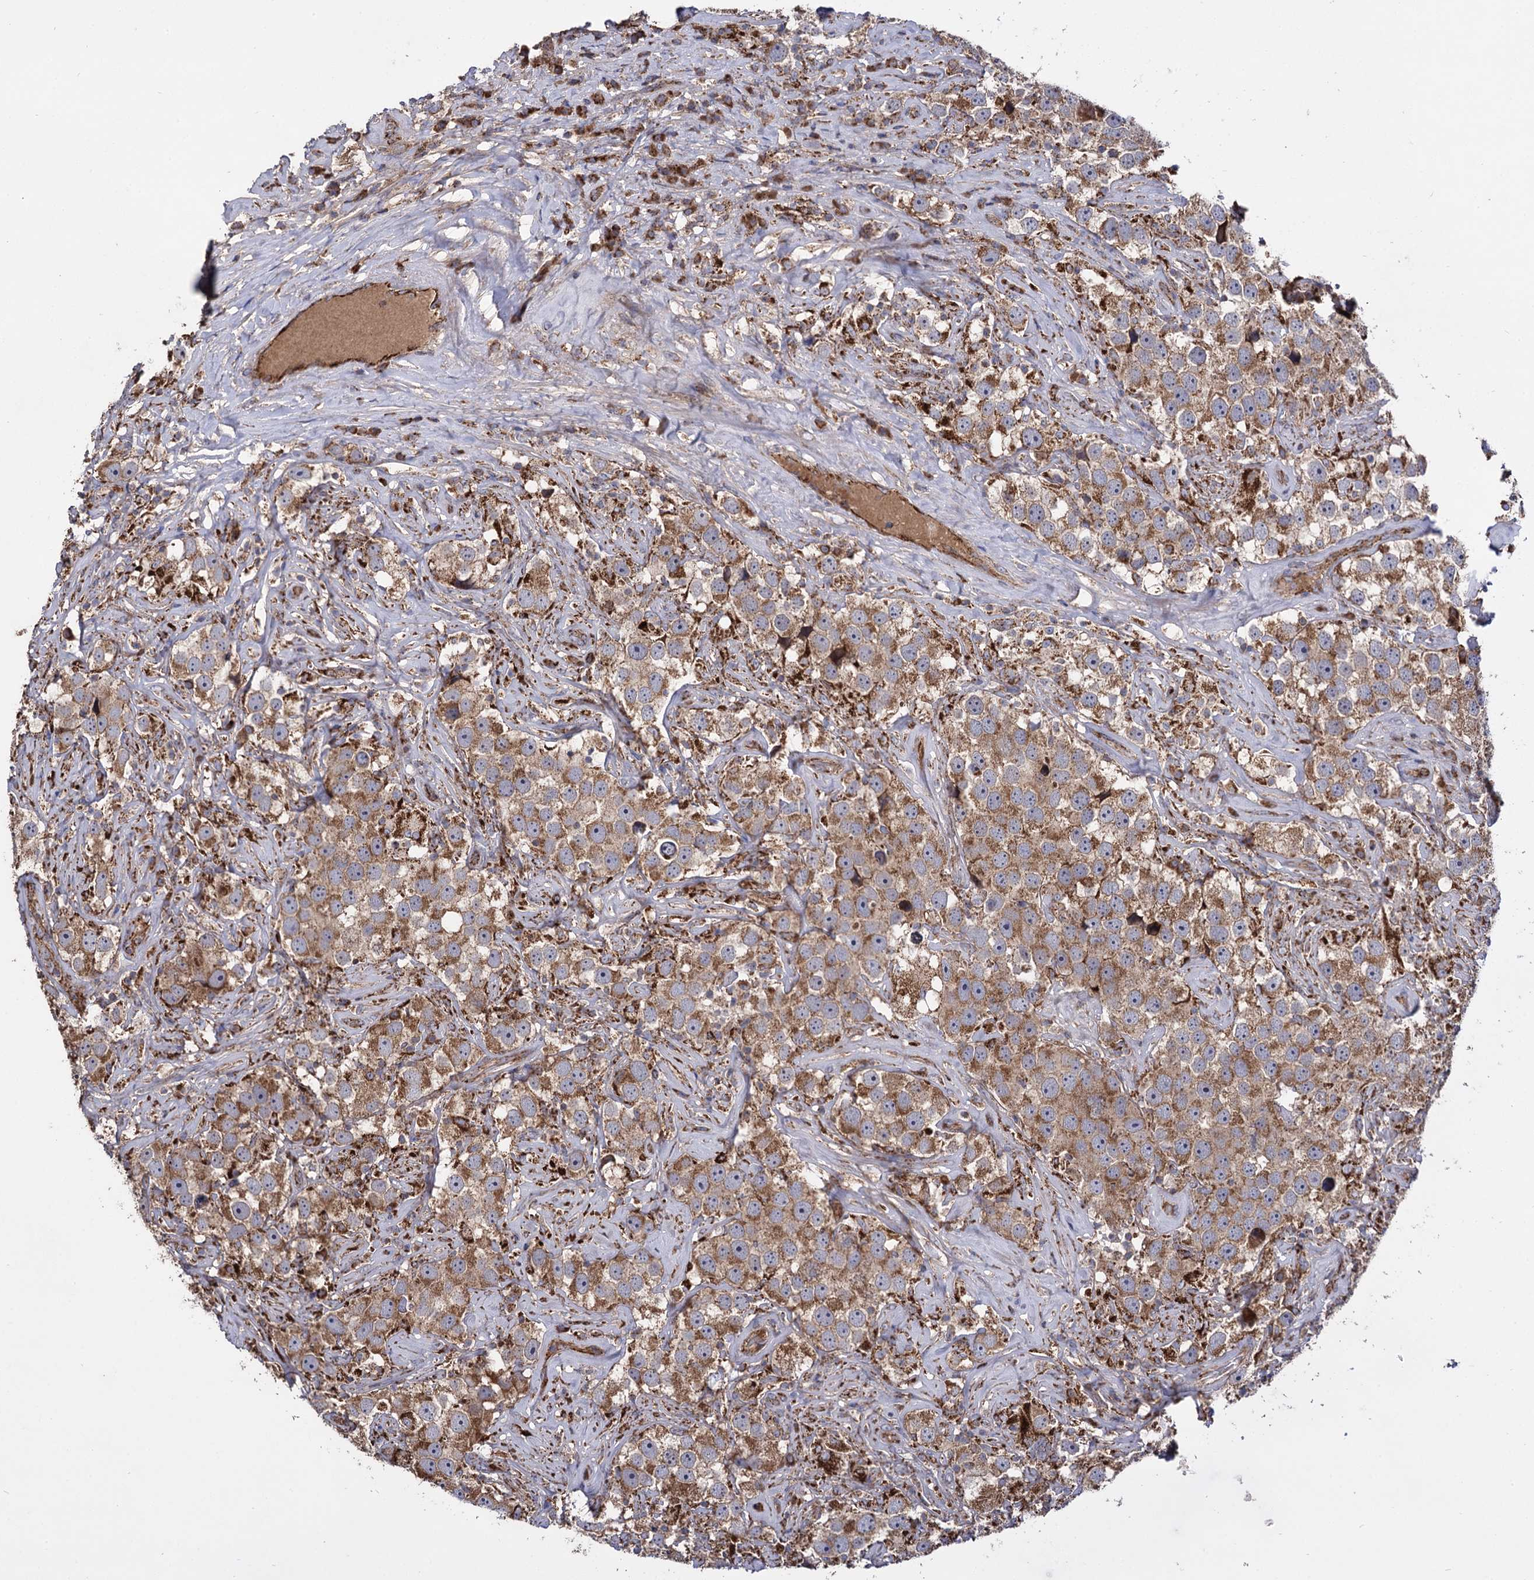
{"staining": {"intensity": "moderate", "quantity": ">75%", "location": "cytoplasmic/membranous"}, "tissue": "testis cancer", "cell_type": "Tumor cells", "image_type": "cancer", "snomed": [{"axis": "morphology", "description": "Seminoma, NOS"}, {"axis": "topography", "description": "Testis"}], "caption": "Testis seminoma stained for a protein shows moderate cytoplasmic/membranous positivity in tumor cells.", "gene": "IQCH", "patient": {"sex": "male", "age": 49}}